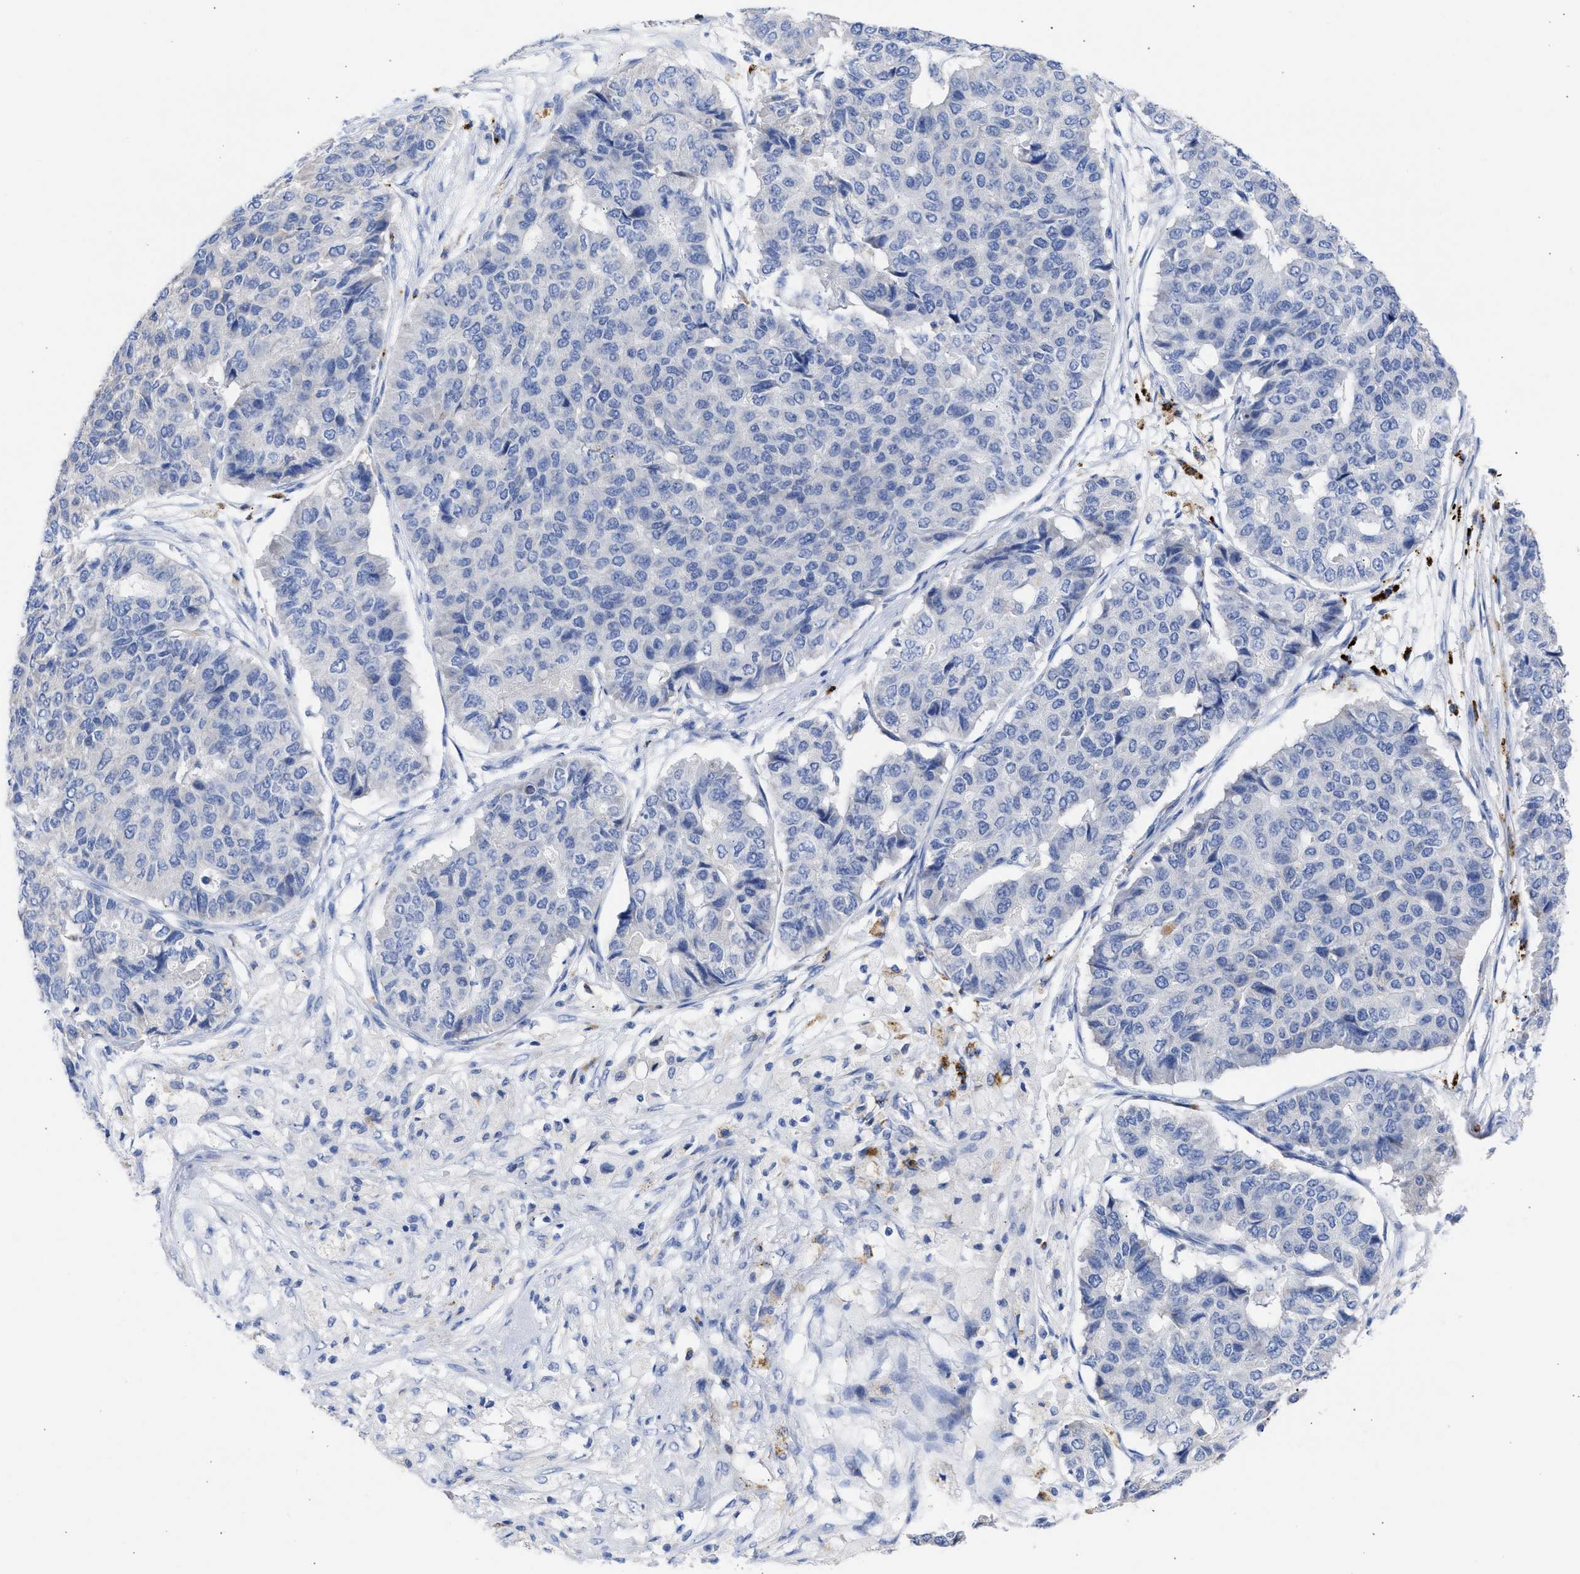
{"staining": {"intensity": "negative", "quantity": "none", "location": "none"}, "tissue": "pancreatic cancer", "cell_type": "Tumor cells", "image_type": "cancer", "snomed": [{"axis": "morphology", "description": "Adenocarcinoma, NOS"}, {"axis": "topography", "description": "Pancreas"}], "caption": "High magnification brightfield microscopy of pancreatic cancer (adenocarcinoma) stained with DAB (3,3'-diaminobenzidine) (brown) and counterstained with hematoxylin (blue): tumor cells show no significant staining.", "gene": "RSPH1", "patient": {"sex": "male", "age": 50}}